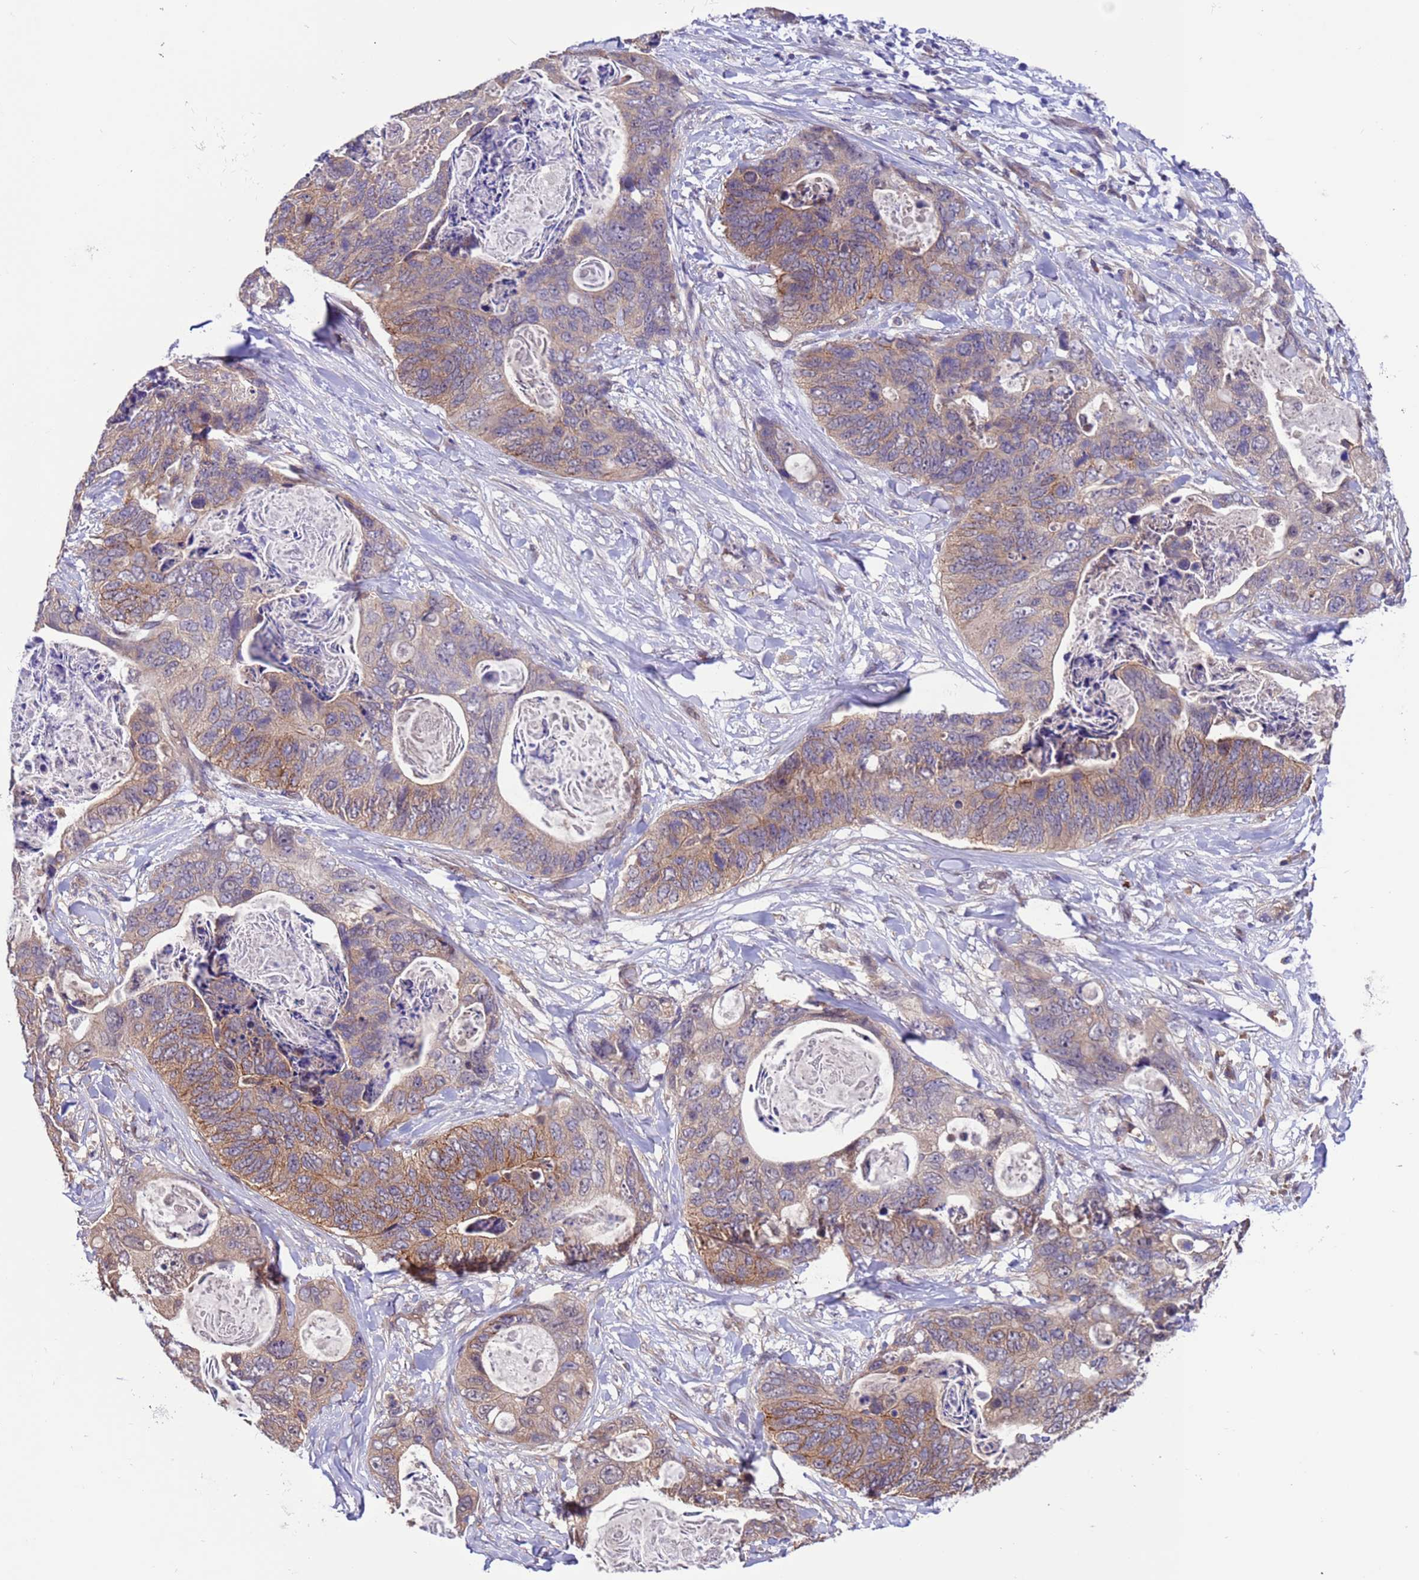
{"staining": {"intensity": "moderate", "quantity": "25%-75%", "location": "cytoplasmic/membranous"}, "tissue": "stomach cancer", "cell_type": "Tumor cells", "image_type": "cancer", "snomed": [{"axis": "morphology", "description": "Adenocarcinoma, NOS"}, {"axis": "topography", "description": "Stomach"}], "caption": "An immunohistochemistry (IHC) photomicrograph of neoplastic tissue is shown. Protein staining in brown labels moderate cytoplasmic/membranous positivity in stomach cancer within tumor cells. (DAB (3,3'-diaminobenzidine) = brown stain, brightfield microscopy at high magnification).", "gene": "ZFP69B", "patient": {"sex": "female", "age": 89}}